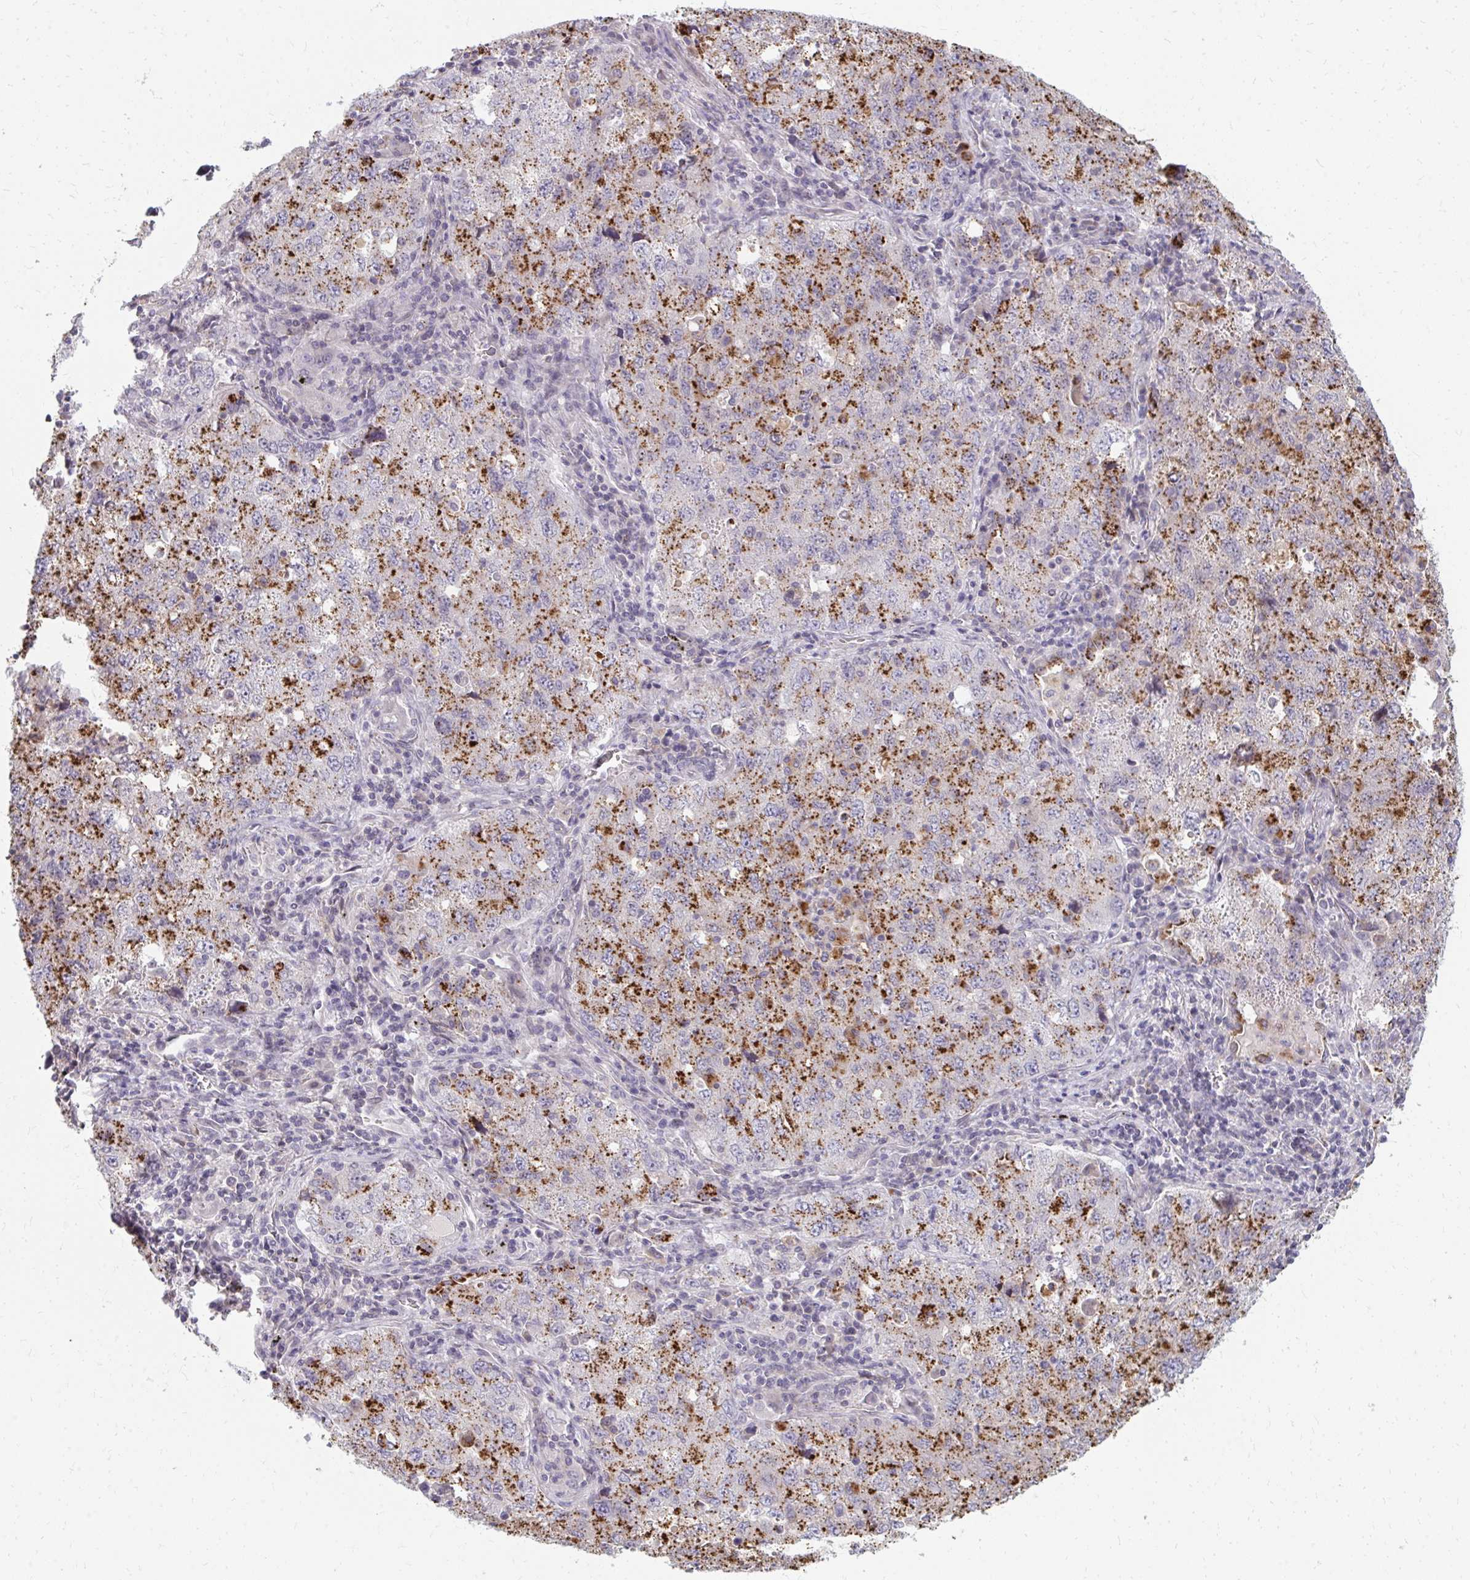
{"staining": {"intensity": "moderate", "quantity": ">75%", "location": "cytoplasmic/membranous"}, "tissue": "lung cancer", "cell_type": "Tumor cells", "image_type": "cancer", "snomed": [{"axis": "morphology", "description": "Adenocarcinoma, NOS"}, {"axis": "topography", "description": "Lung"}], "caption": "There is medium levels of moderate cytoplasmic/membranous expression in tumor cells of adenocarcinoma (lung), as demonstrated by immunohistochemical staining (brown color).", "gene": "GPC5", "patient": {"sex": "female", "age": 57}}